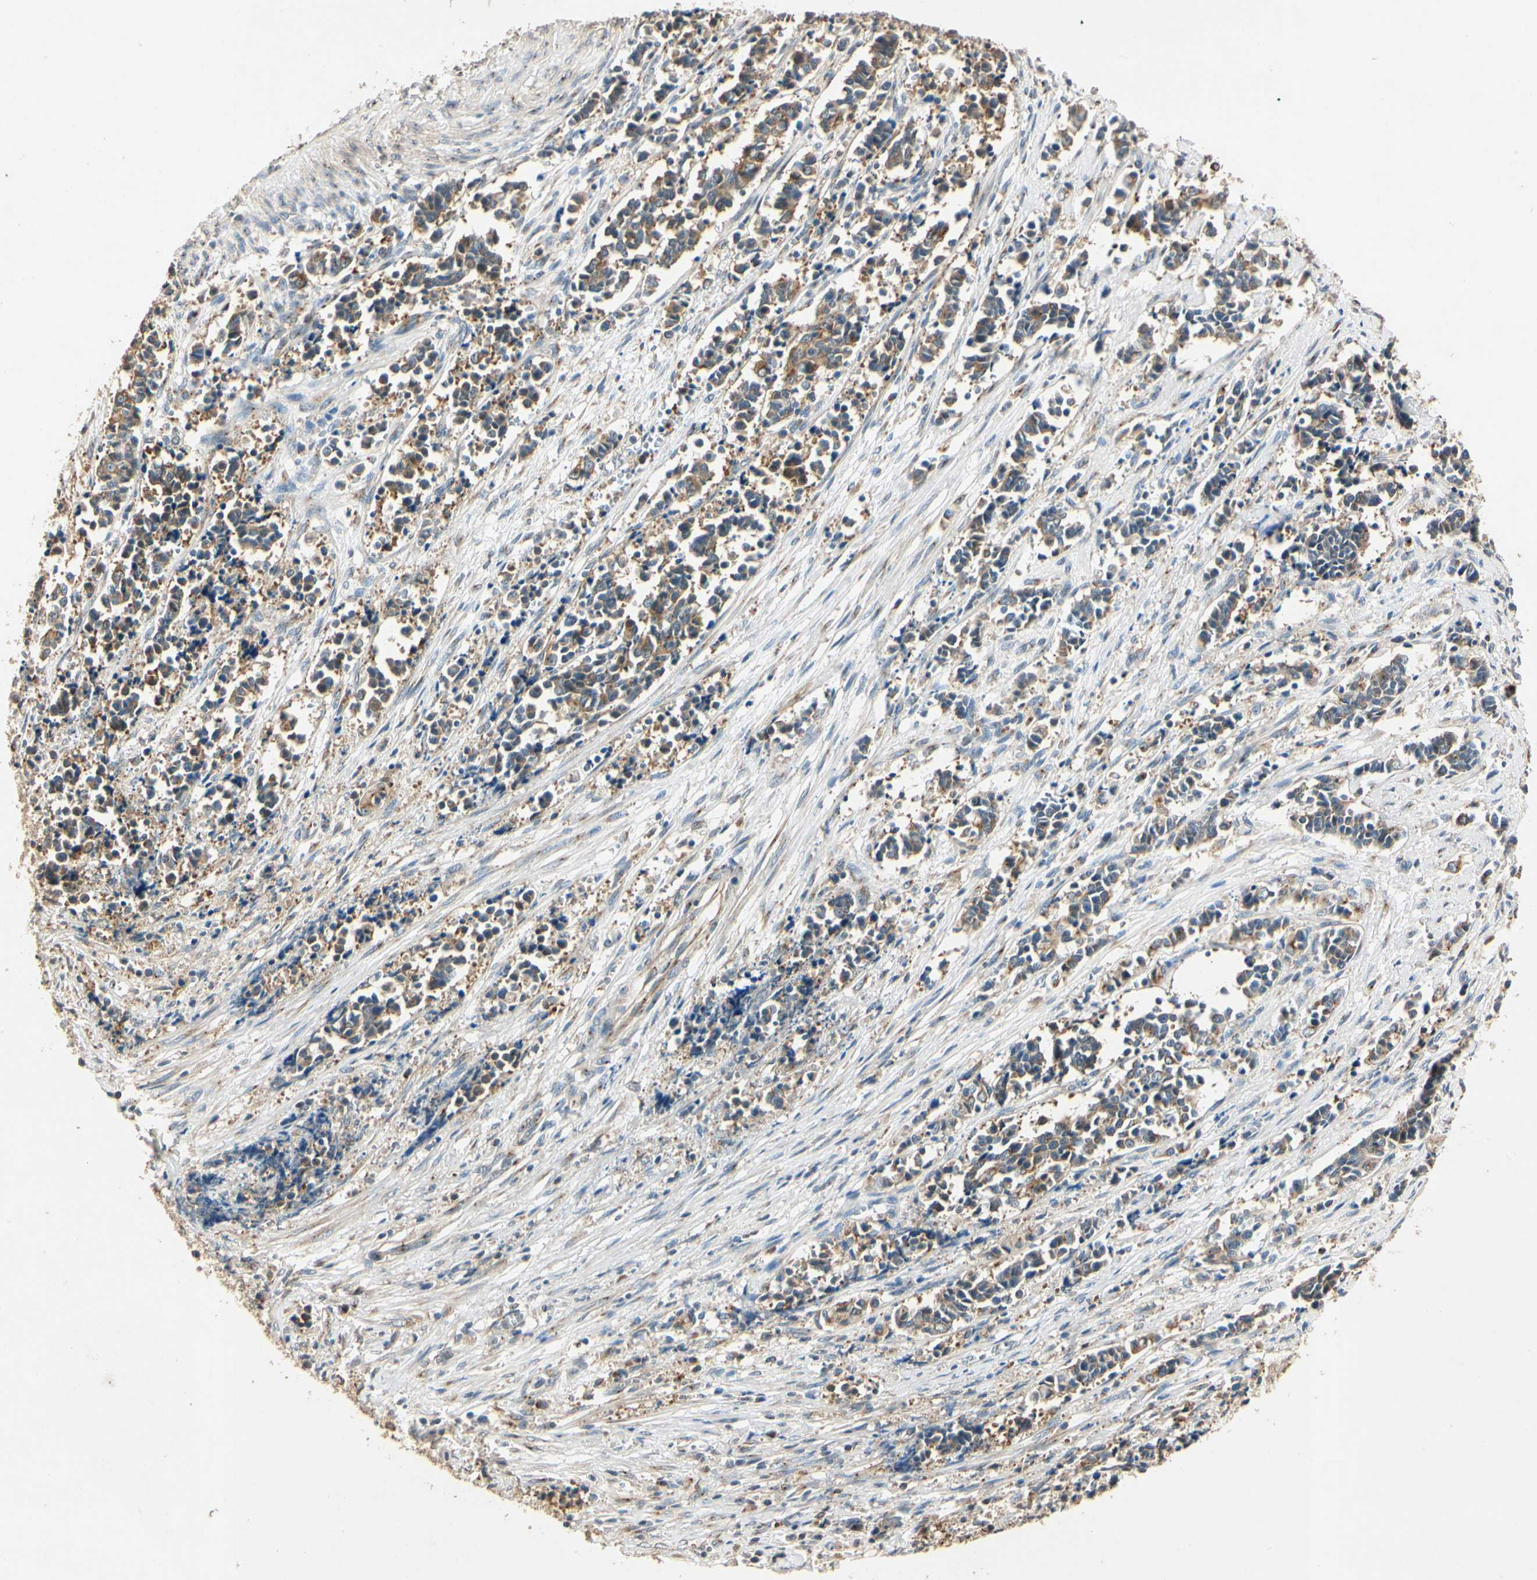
{"staining": {"intensity": "moderate", "quantity": ">75%", "location": "cytoplasmic/membranous"}, "tissue": "cervical cancer", "cell_type": "Tumor cells", "image_type": "cancer", "snomed": [{"axis": "morphology", "description": "Squamous cell carcinoma, NOS"}, {"axis": "topography", "description": "Cervix"}], "caption": "Cervical cancer was stained to show a protein in brown. There is medium levels of moderate cytoplasmic/membranous expression in about >75% of tumor cells. The staining is performed using DAB brown chromogen to label protein expression. The nuclei are counter-stained blue using hematoxylin.", "gene": "AKAP9", "patient": {"sex": "female", "age": 35}}